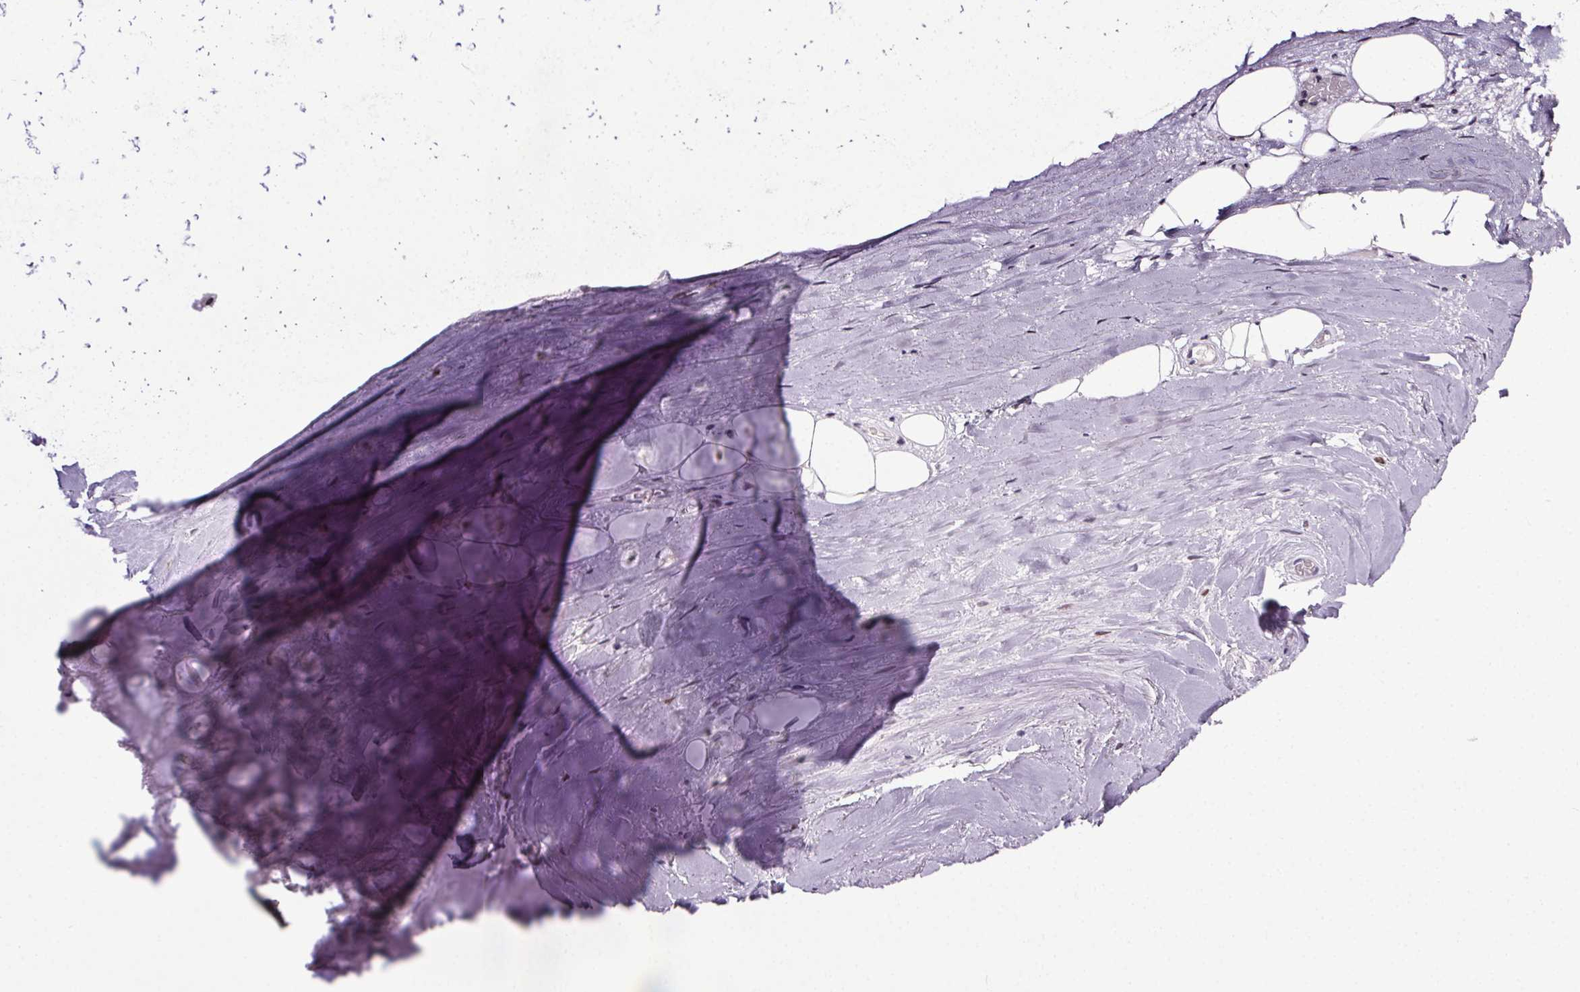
{"staining": {"intensity": "negative", "quantity": "none", "location": "none"}, "tissue": "adipose tissue", "cell_type": "Adipocytes", "image_type": "normal", "snomed": [{"axis": "morphology", "description": "Normal tissue, NOS"}, {"axis": "topography", "description": "Cartilage tissue"}], "caption": "Immunohistochemistry (IHC) of unremarkable human adipose tissue demonstrates no expression in adipocytes.", "gene": "NKX6", "patient": {"sex": "male", "age": 57}}